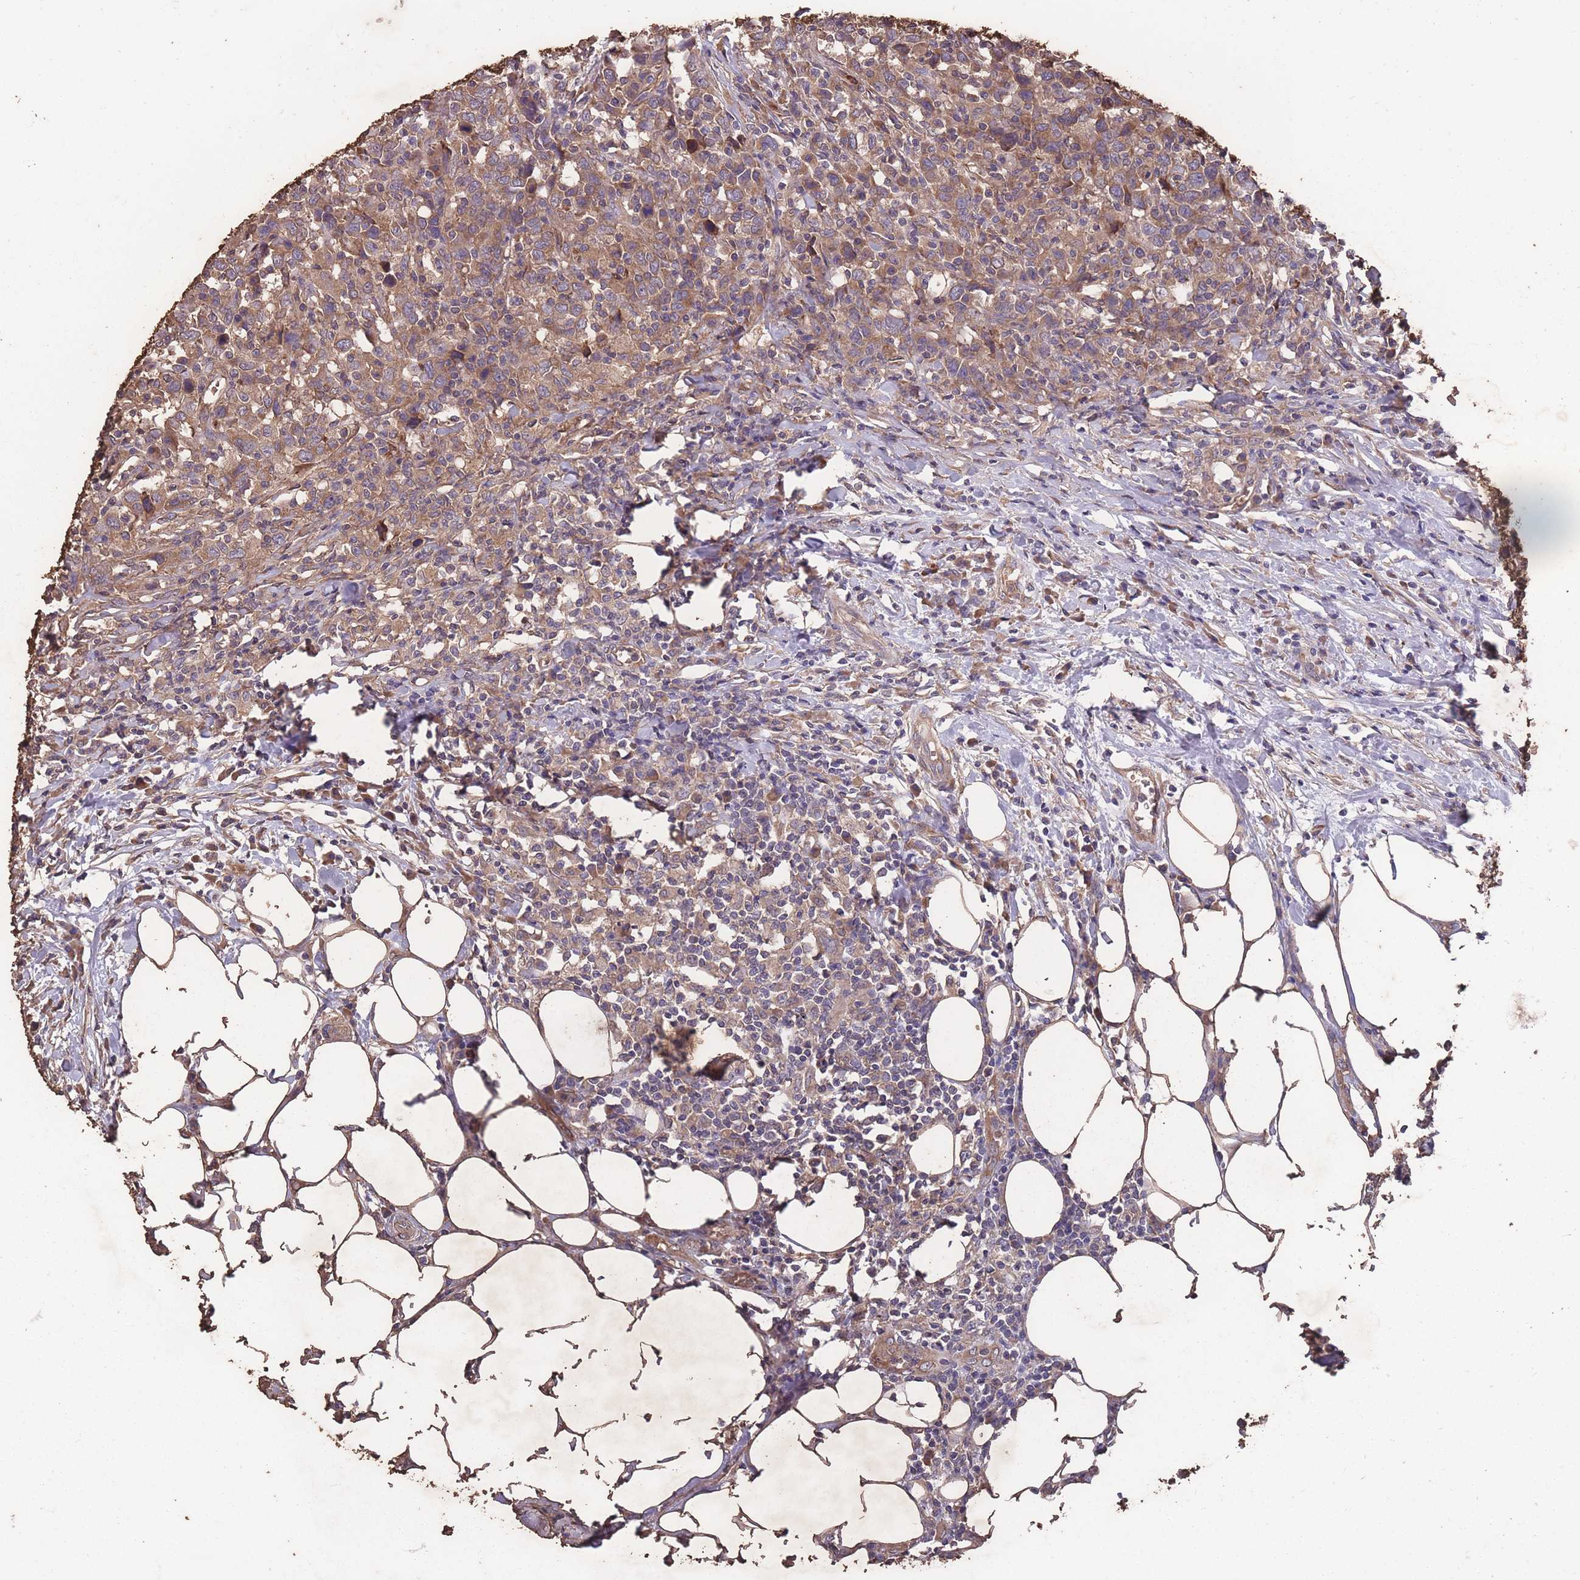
{"staining": {"intensity": "moderate", "quantity": ">75%", "location": "cytoplasmic/membranous"}, "tissue": "urothelial cancer", "cell_type": "Tumor cells", "image_type": "cancer", "snomed": [{"axis": "morphology", "description": "Urothelial carcinoma, High grade"}, {"axis": "topography", "description": "Urinary bladder"}], "caption": "Moderate cytoplasmic/membranous protein expression is identified in approximately >75% of tumor cells in urothelial cancer. The staining was performed using DAB to visualize the protein expression in brown, while the nuclei were stained in blue with hematoxylin (Magnification: 20x).", "gene": "STIM2", "patient": {"sex": "male", "age": 61}}